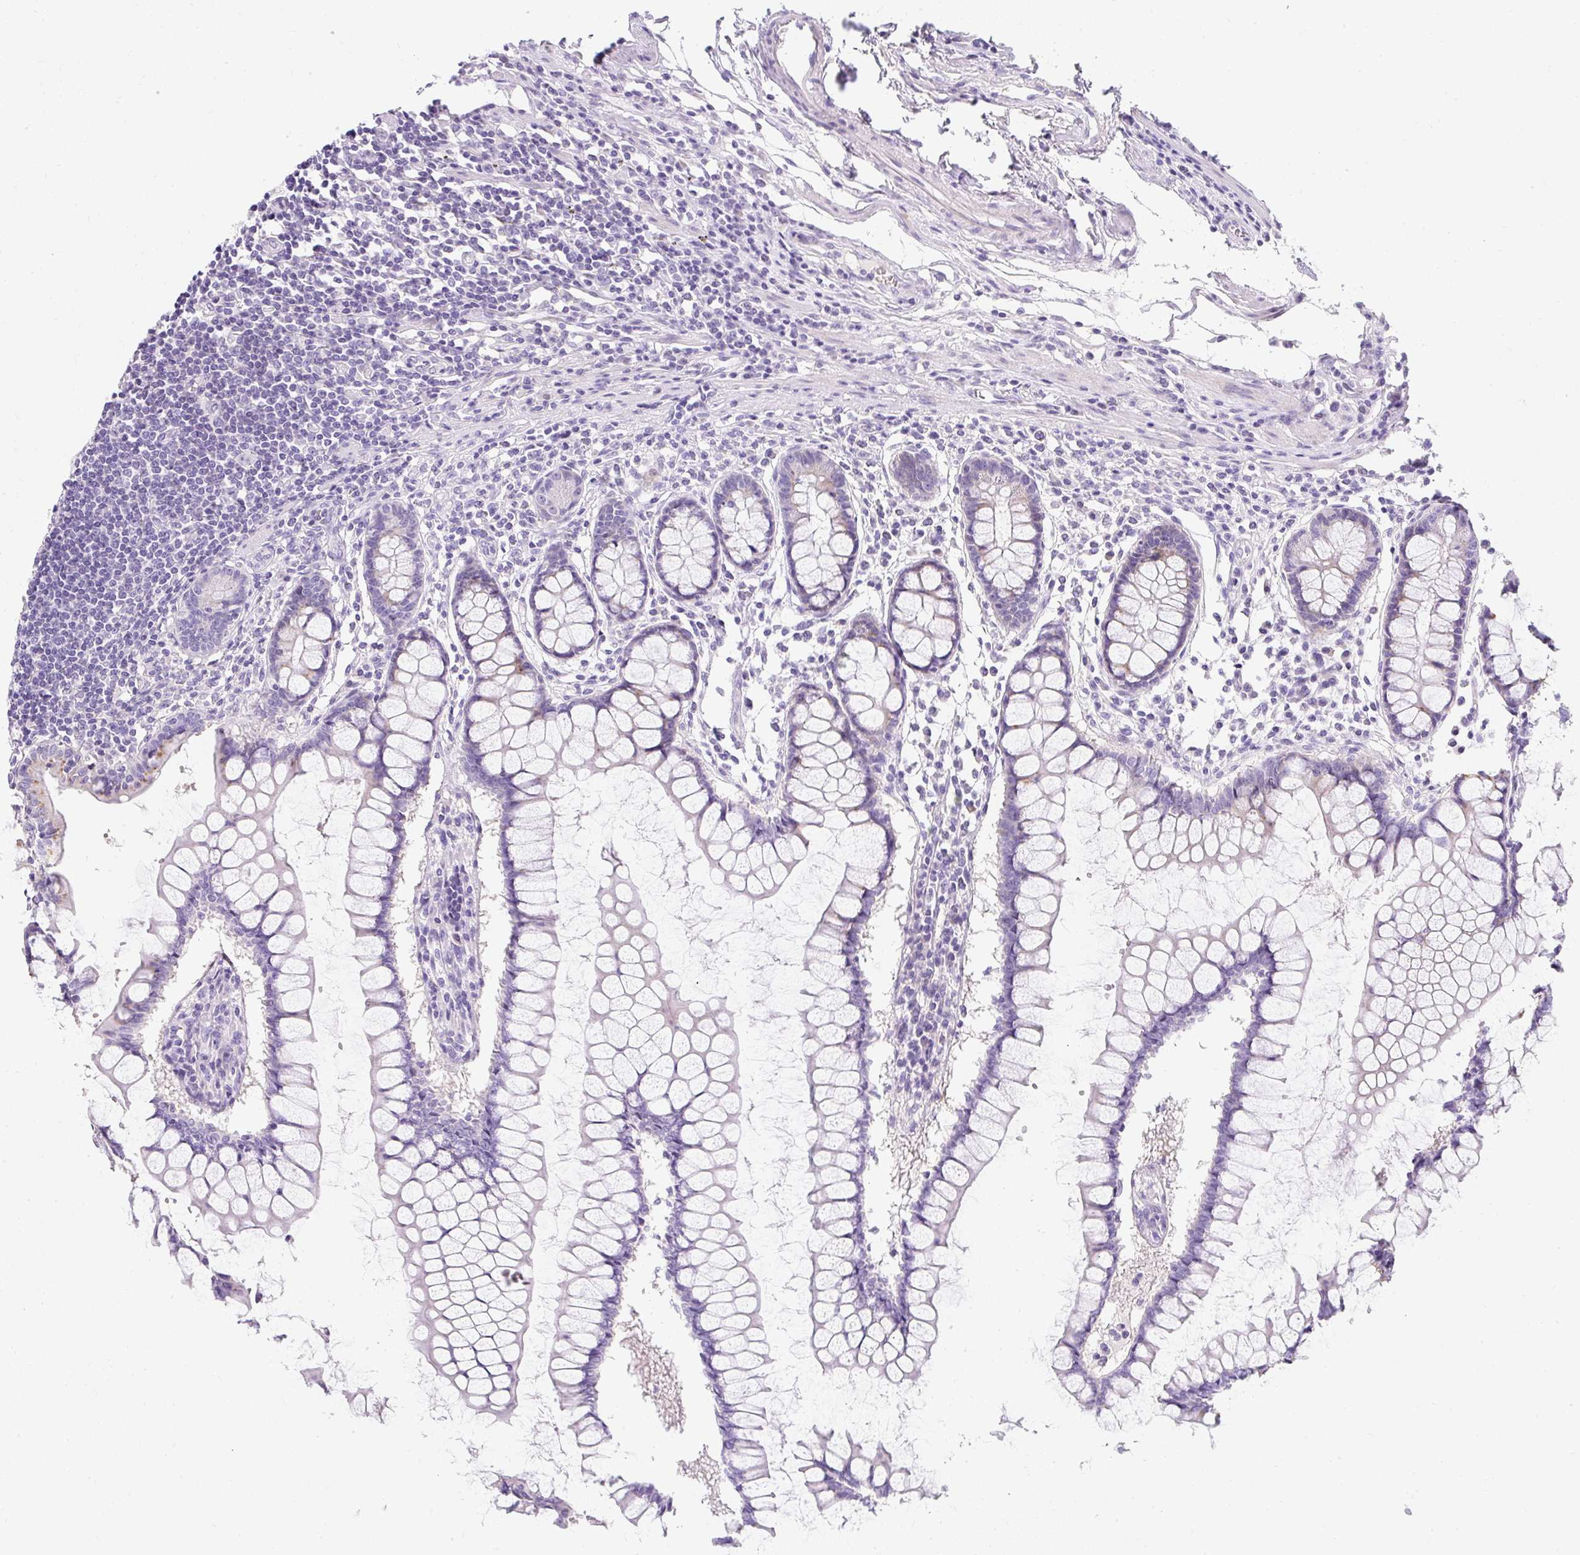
{"staining": {"intensity": "negative", "quantity": "none", "location": "none"}, "tissue": "colon", "cell_type": "Endothelial cells", "image_type": "normal", "snomed": [{"axis": "morphology", "description": "Normal tissue, NOS"}, {"axis": "morphology", "description": "Adenocarcinoma, NOS"}, {"axis": "topography", "description": "Colon"}], "caption": "Immunohistochemistry micrograph of benign colon stained for a protein (brown), which demonstrates no staining in endothelial cells.", "gene": "DTX4", "patient": {"sex": "female", "age": 55}}